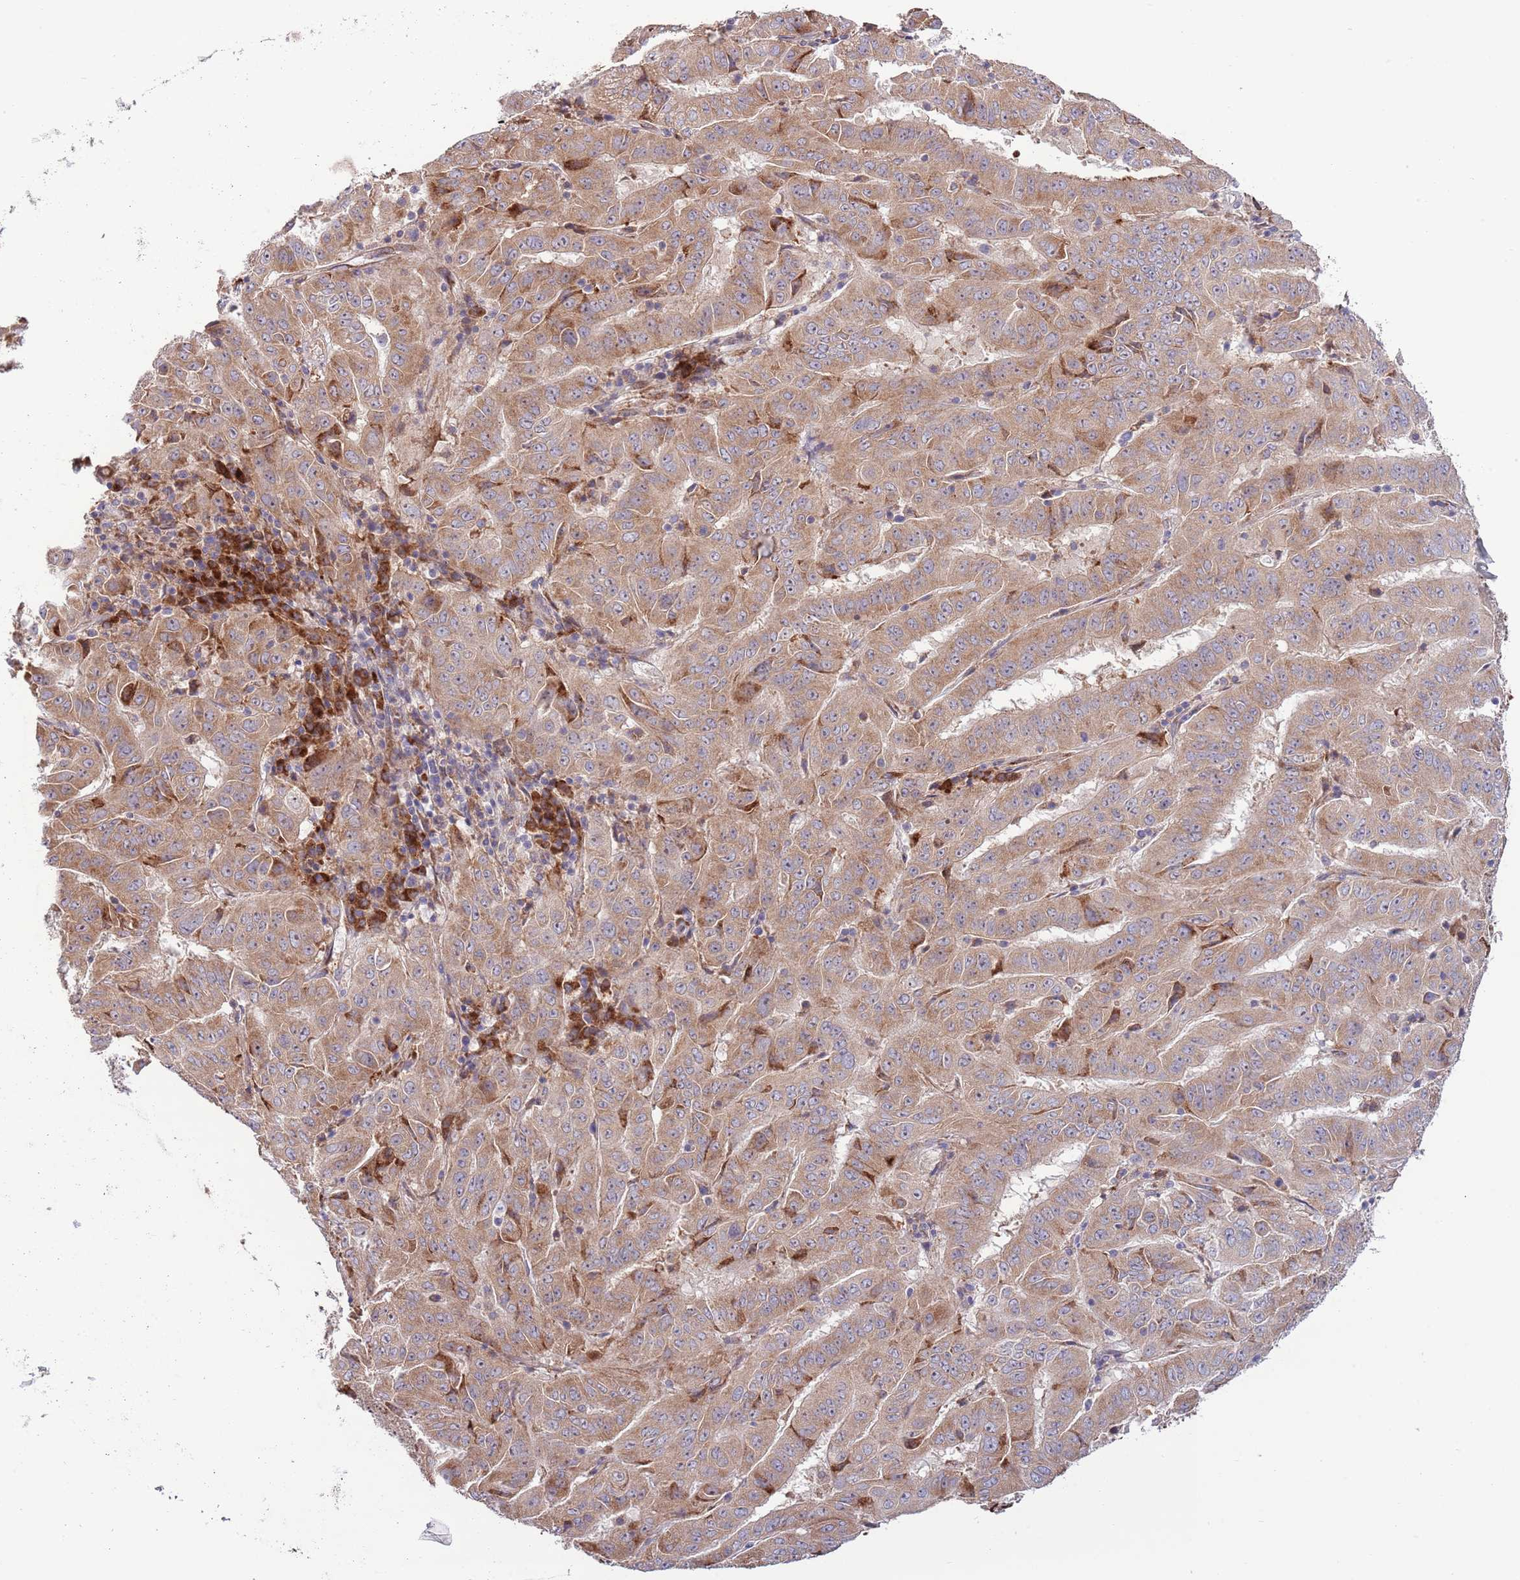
{"staining": {"intensity": "moderate", "quantity": ">75%", "location": "cytoplasmic/membranous"}, "tissue": "pancreatic cancer", "cell_type": "Tumor cells", "image_type": "cancer", "snomed": [{"axis": "morphology", "description": "Adenocarcinoma, NOS"}, {"axis": "topography", "description": "Pancreas"}], "caption": "Pancreatic adenocarcinoma stained with a brown dye shows moderate cytoplasmic/membranous positive staining in approximately >75% of tumor cells.", "gene": "DAND5", "patient": {"sex": "male", "age": 63}}